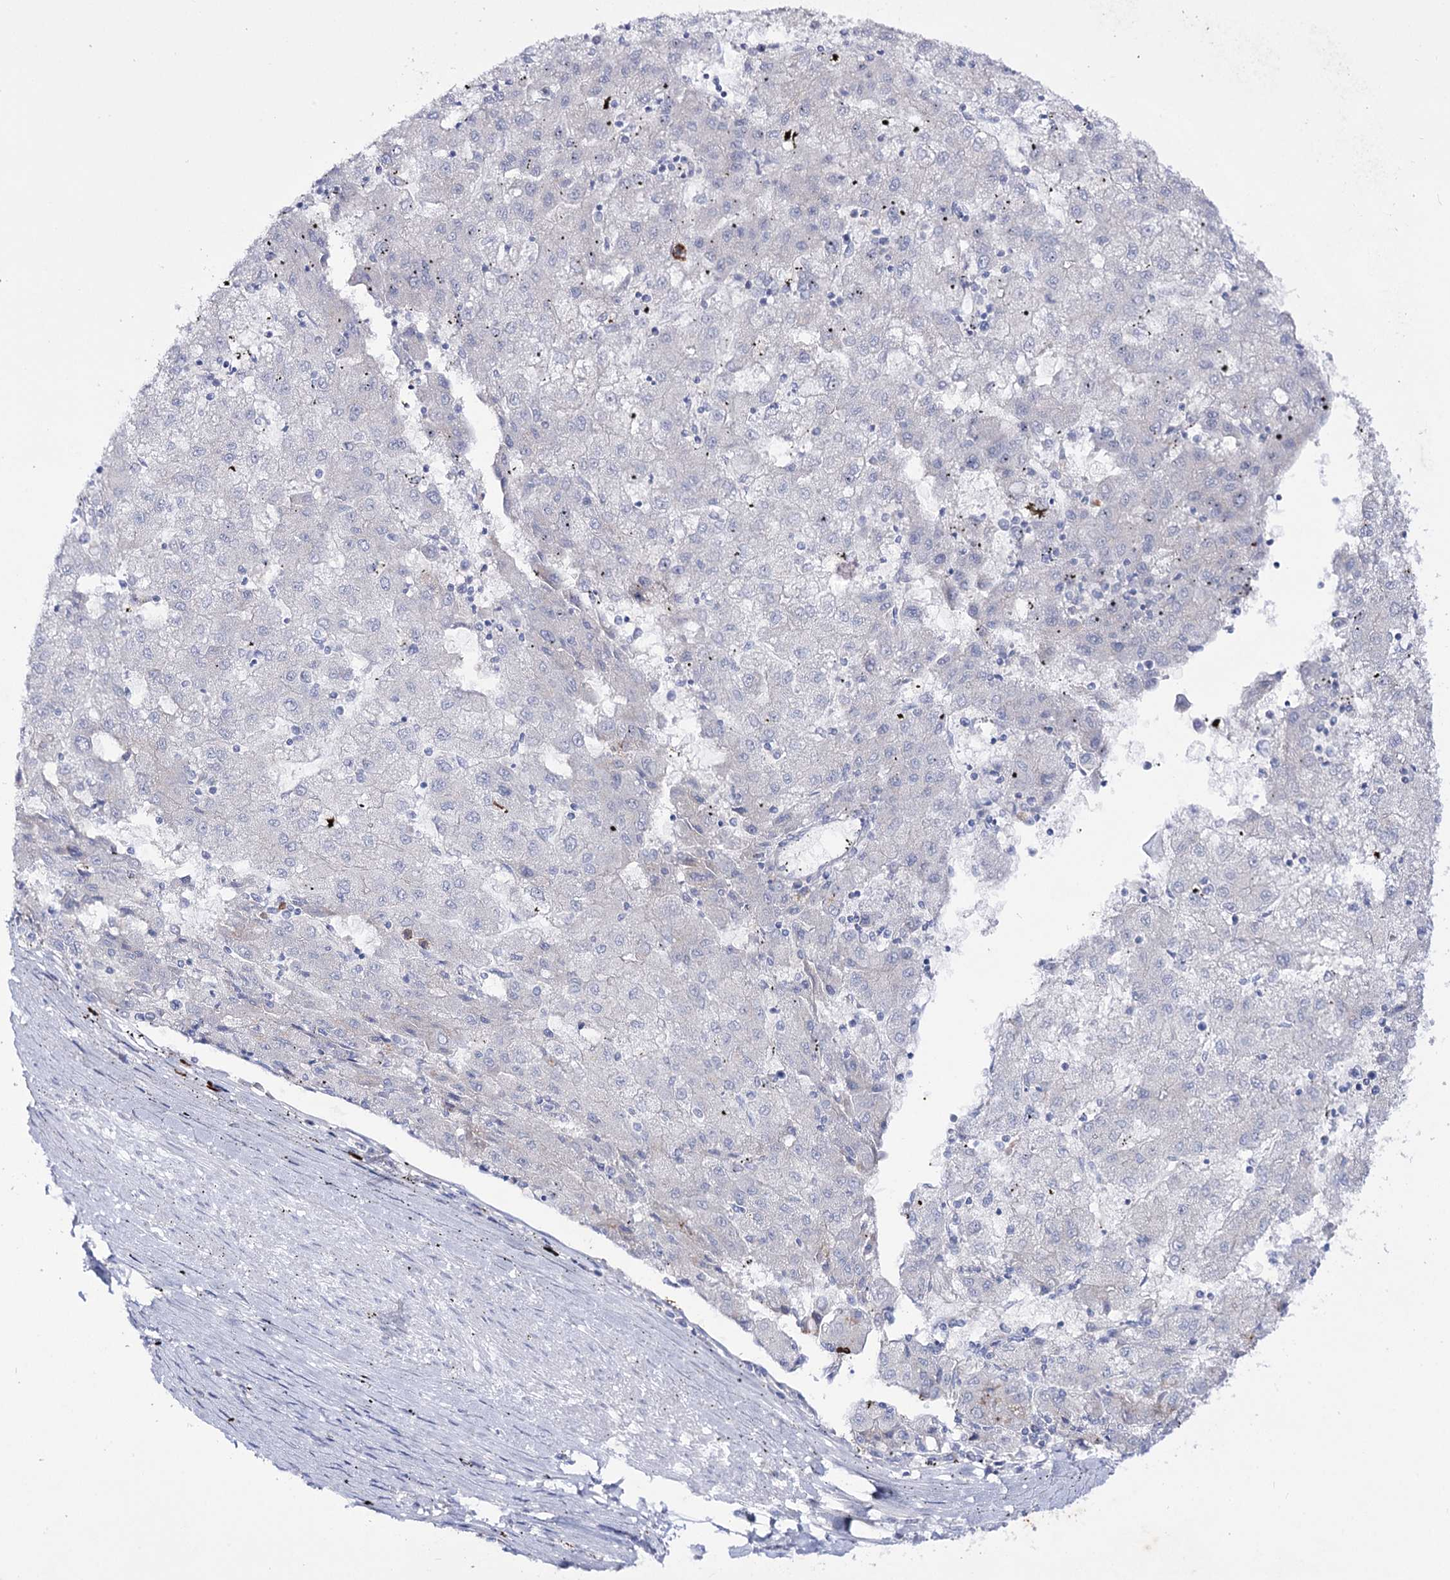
{"staining": {"intensity": "negative", "quantity": "none", "location": "none"}, "tissue": "liver cancer", "cell_type": "Tumor cells", "image_type": "cancer", "snomed": [{"axis": "morphology", "description": "Carcinoma, Hepatocellular, NOS"}, {"axis": "topography", "description": "Liver"}], "caption": "This is an IHC histopathology image of liver hepatocellular carcinoma. There is no positivity in tumor cells.", "gene": "NAGLU", "patient": {"sex": "male", "age": 72}}